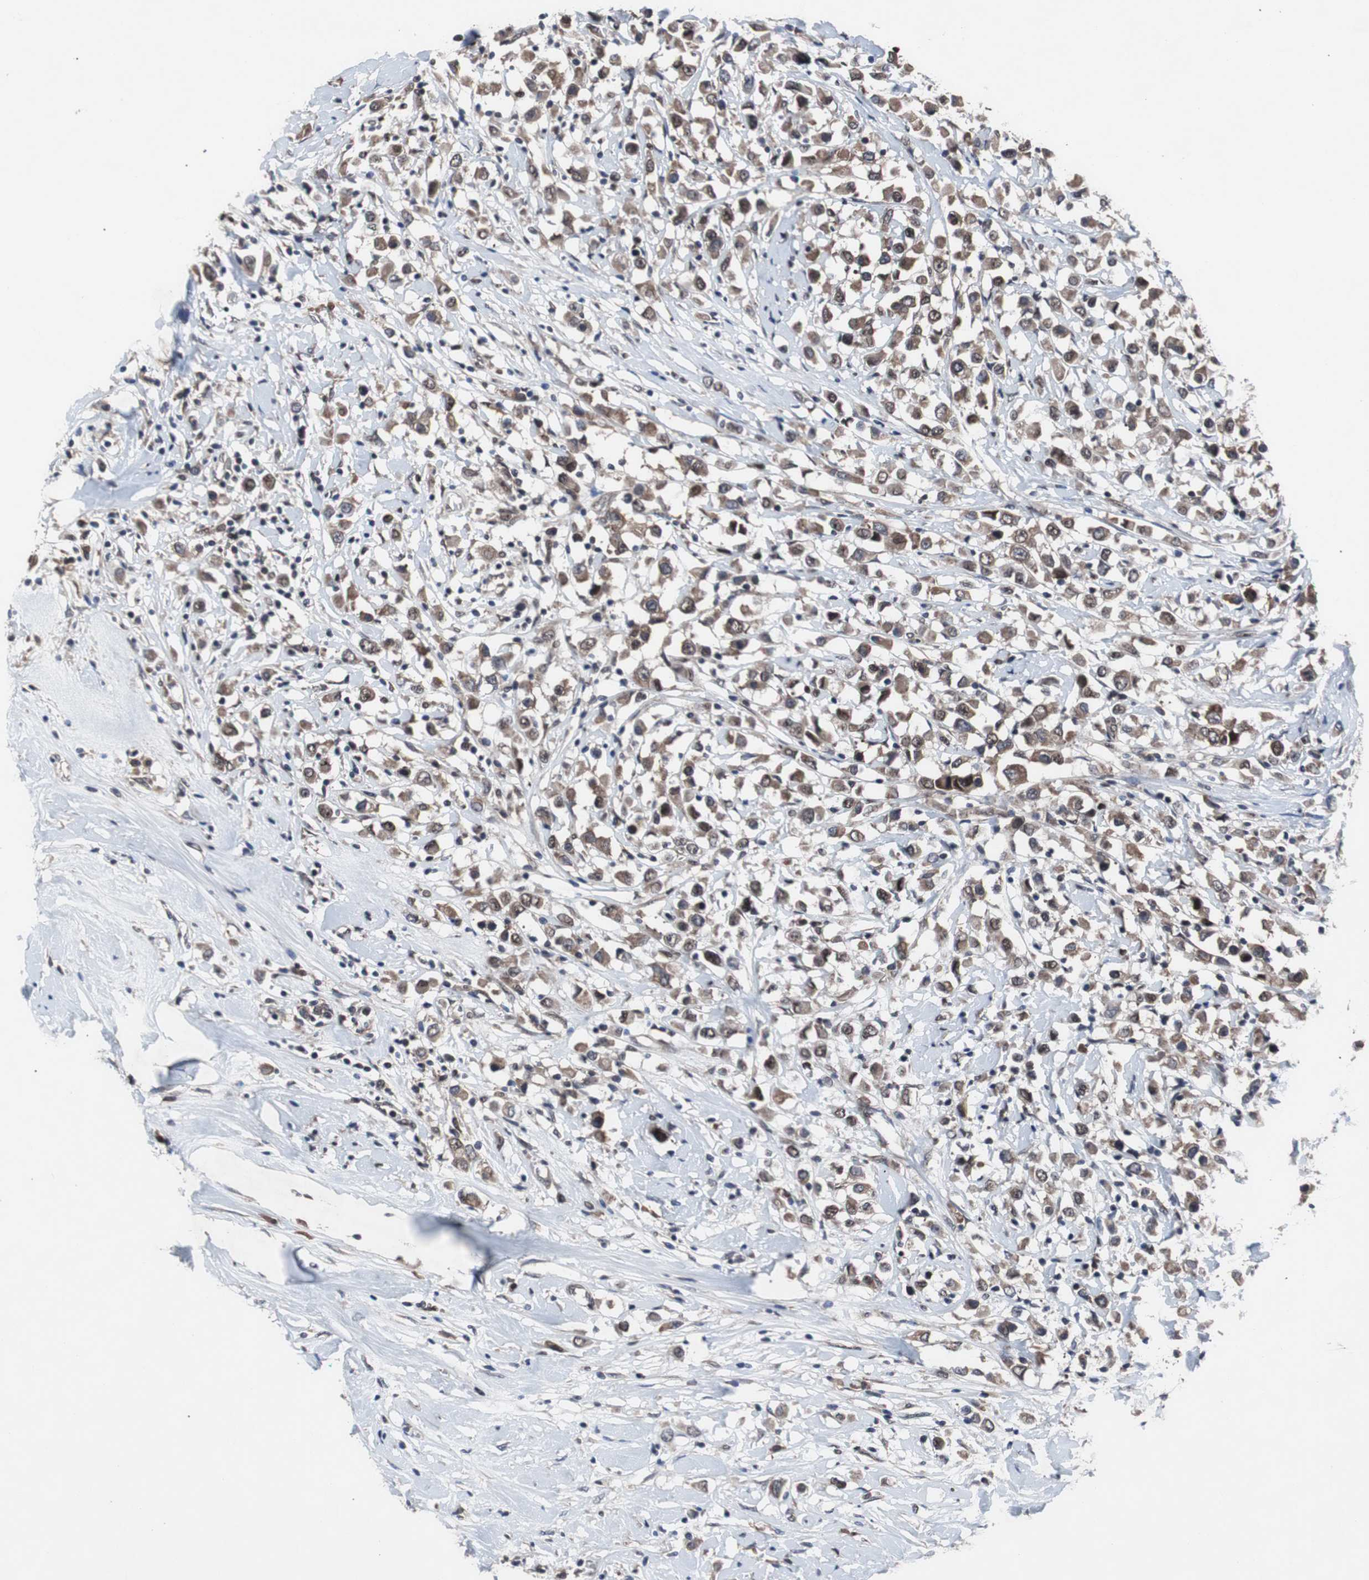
{"staining": {"intensity": "moderate", "quantity": ">75%", "location": "cytoplasmic/membranous,nuclear"}, "tissue": "breast cancer", "cell_type": "Tumor cells", "image_type": "cancer", "snomed": [{"axis": "morphology", "description": "Duct carcinoma"}, {"axis": "topography", "description": "Breast"}], "caption": "A high-resolution micrograph shows immunohistochemistry staining of breast cancer, which exhibits moderate cytoplasmic/membranous and nuclear positivity in about >75% of tumor cells. The staining is performed using DAB (3,3'-diaminobenzidine) brown chromogen to label protein expression. The nuclei are counter-stained blue using hematoxylin.", "gene": "GTF2F2", "patient": {"sex": "female", "age": 61}}